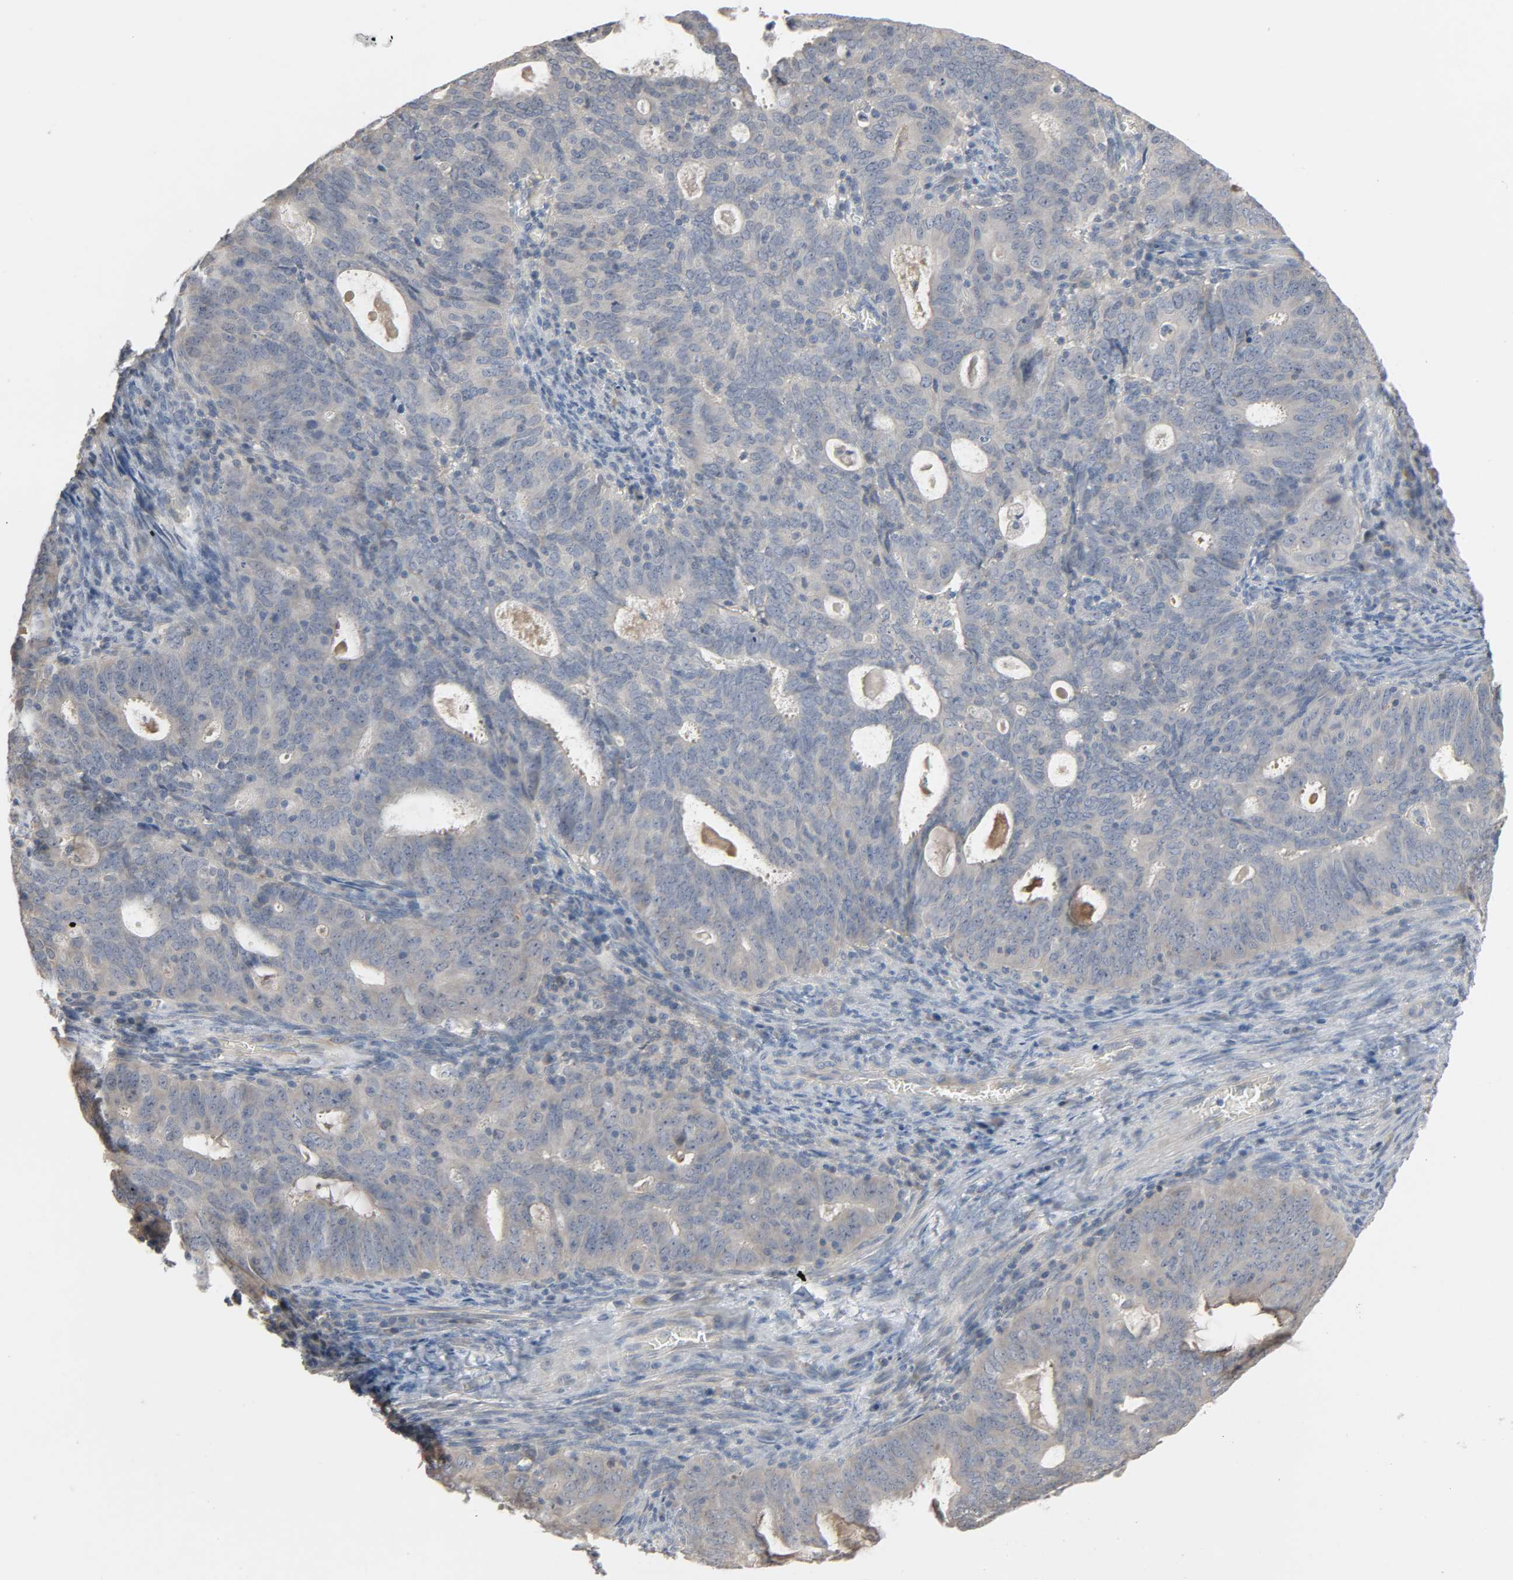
{"staining": {"intensity": "weak", "quantity": "25%-75%", "location": "cytoplasmic/membranous"}, "tissue": "cervical cancer", "cell_type": "Tumor cells", "image_type": "cancer", "snomed": [{"axis": "morphology", "description": "Adenocarcinoma, NOS"}, {"axis": "topography", "description": "Cervix"}], "caption": "Tumor cells reveal weak cytoplasmic/membranous expression in approximately 25%-75% of cells in cervical cancer (adenocarcinoma).", "gene": "CD4", "patient": {"sex": "female", "age": 44}}